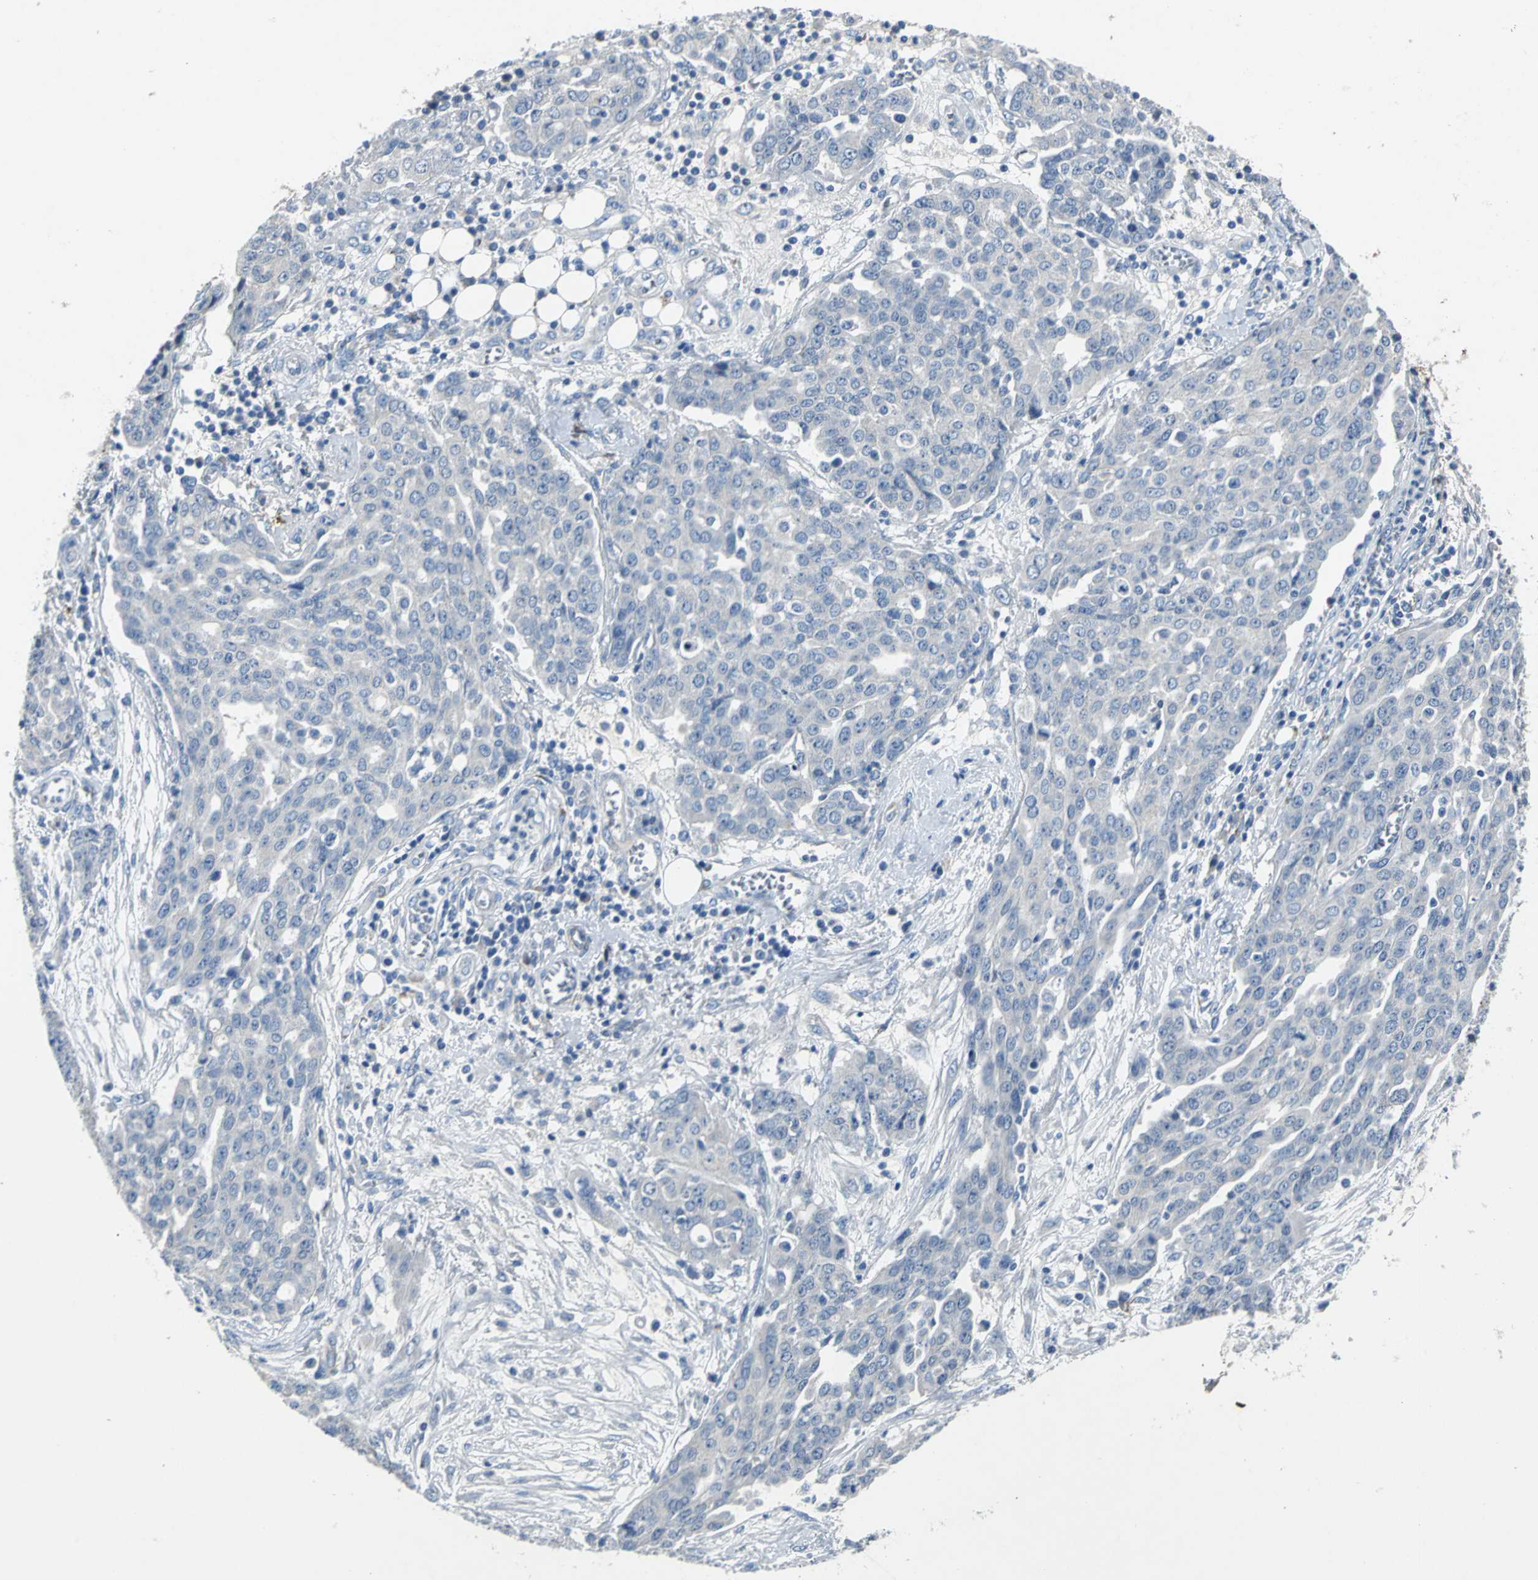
{"staining": {"intensity": "negative", "quantity": "none", "location": "none"}, "tissue": "ovarian cancer", "cell_type": "Tumor cells", "image_type": "cancer", "snomed": [{"axis": "morphology", "description": "Cystadenocarcinoma, serous, NOS"}, {"axis": "topography", "description": "Soft tissue"}, {"axis": "topography", "description": "Ovary"}], "caption": "Human ovarian cancer (serous cystadenocarcinoma) stained for a protein using immunohistochemistry (IHC) reveals no staining in tumor cells.", "gene": "EFNB3", "patient": {"sex": "female", "age": 57}}